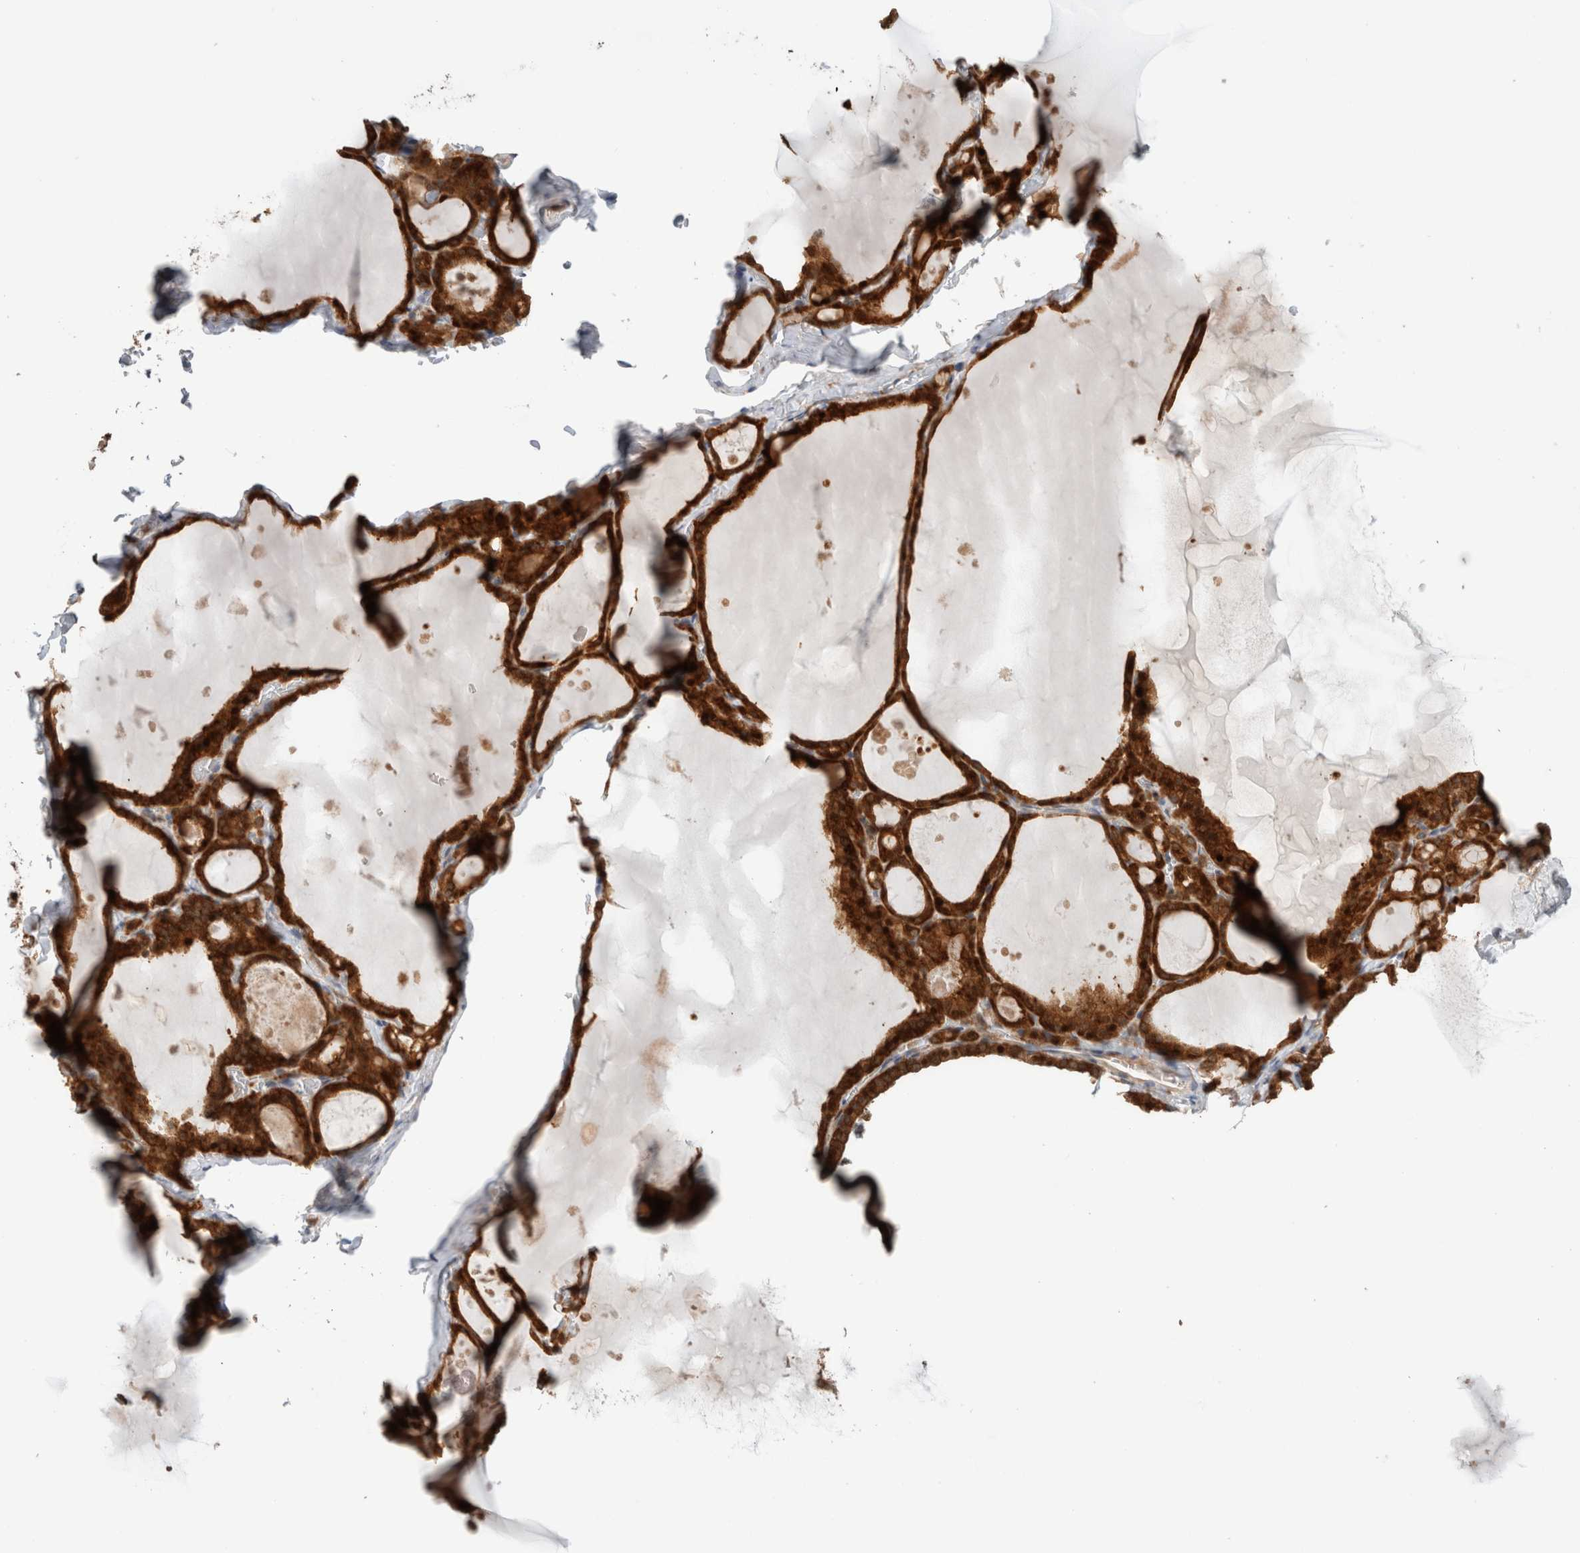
{"staining": {"intensity": "strong", "quantity": ">75%", "location": "cytoplasmic/membranous,nuclear"}, "tissue": "thyroid gland", "cell_type": "Glandular cells", "image_type": "normal", "snomed": [{"axis": "morphology", "description": "Normal tissue, NOS"}, {"axis": "topography", "description": "Thyroid gland"}], "caption": "A brown stain labels strong cytoplasmic/membranous,nuclear positivity of a protein in glandular cells of benign thyroid gland. (DAB IHC with brightfield microscopy, high magnification).", "gene": "KLHL14", "patient": {"sex": "male", "age": 56}}